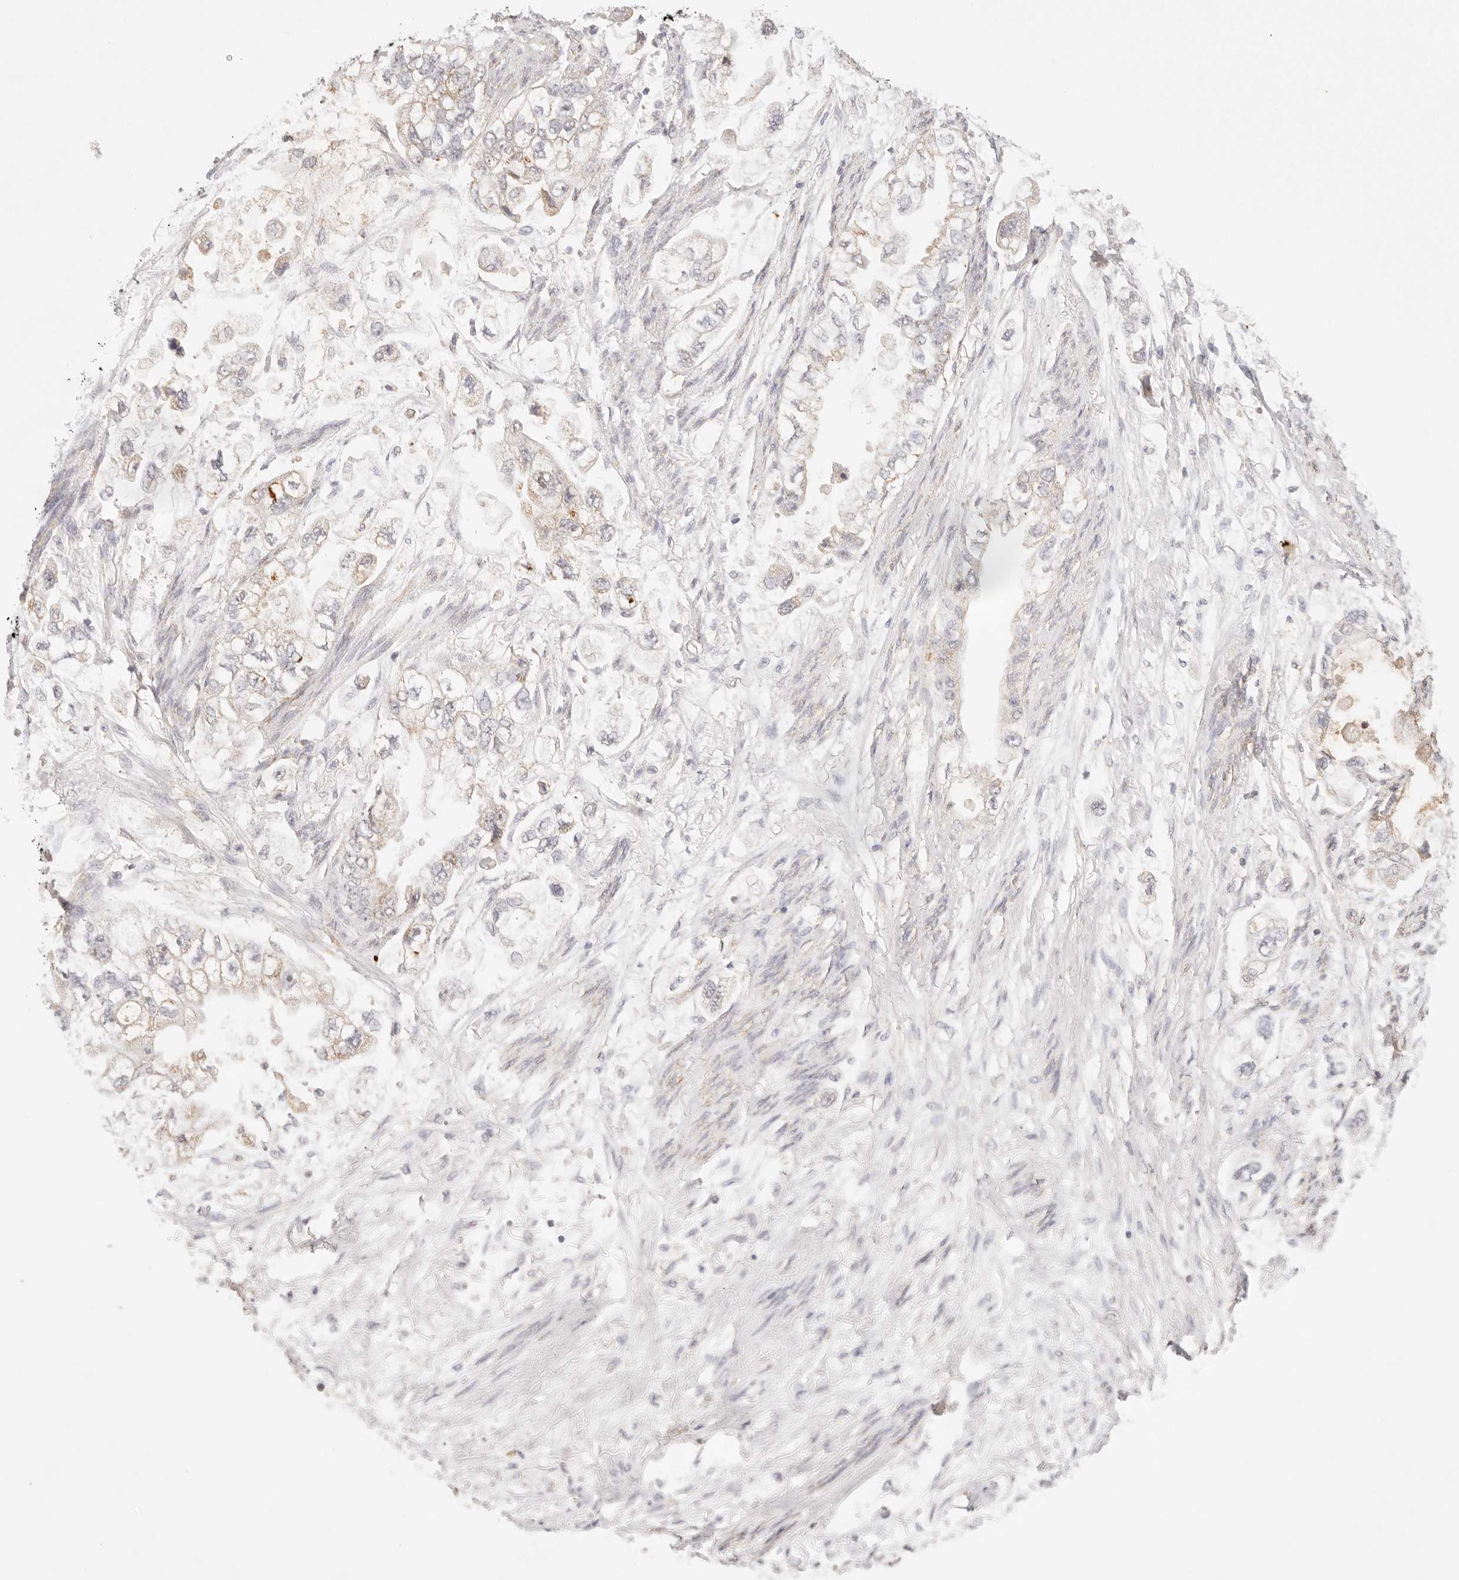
{"staining": {"intensity": "weak", "quantity": "<25%", "location": "cytoplasmic/membranous"}, "tissue": "stomach cancer", "cell_type": "Tumor cells", "image_type": "cancer", "snomed": [{"axis": "morphology", "description": "Adenocarcinoma, NOS"}, {"axis": "topography", "description": "Stomach"}], "caption": "DAB (3,3'-diaminobenzidine) immunohistochemical staining of human stomach adenocarcinoma displays no significant staining in tumor cells.", "gene": "IL1R2", "patient": {"sex": "male", "age": 62}}